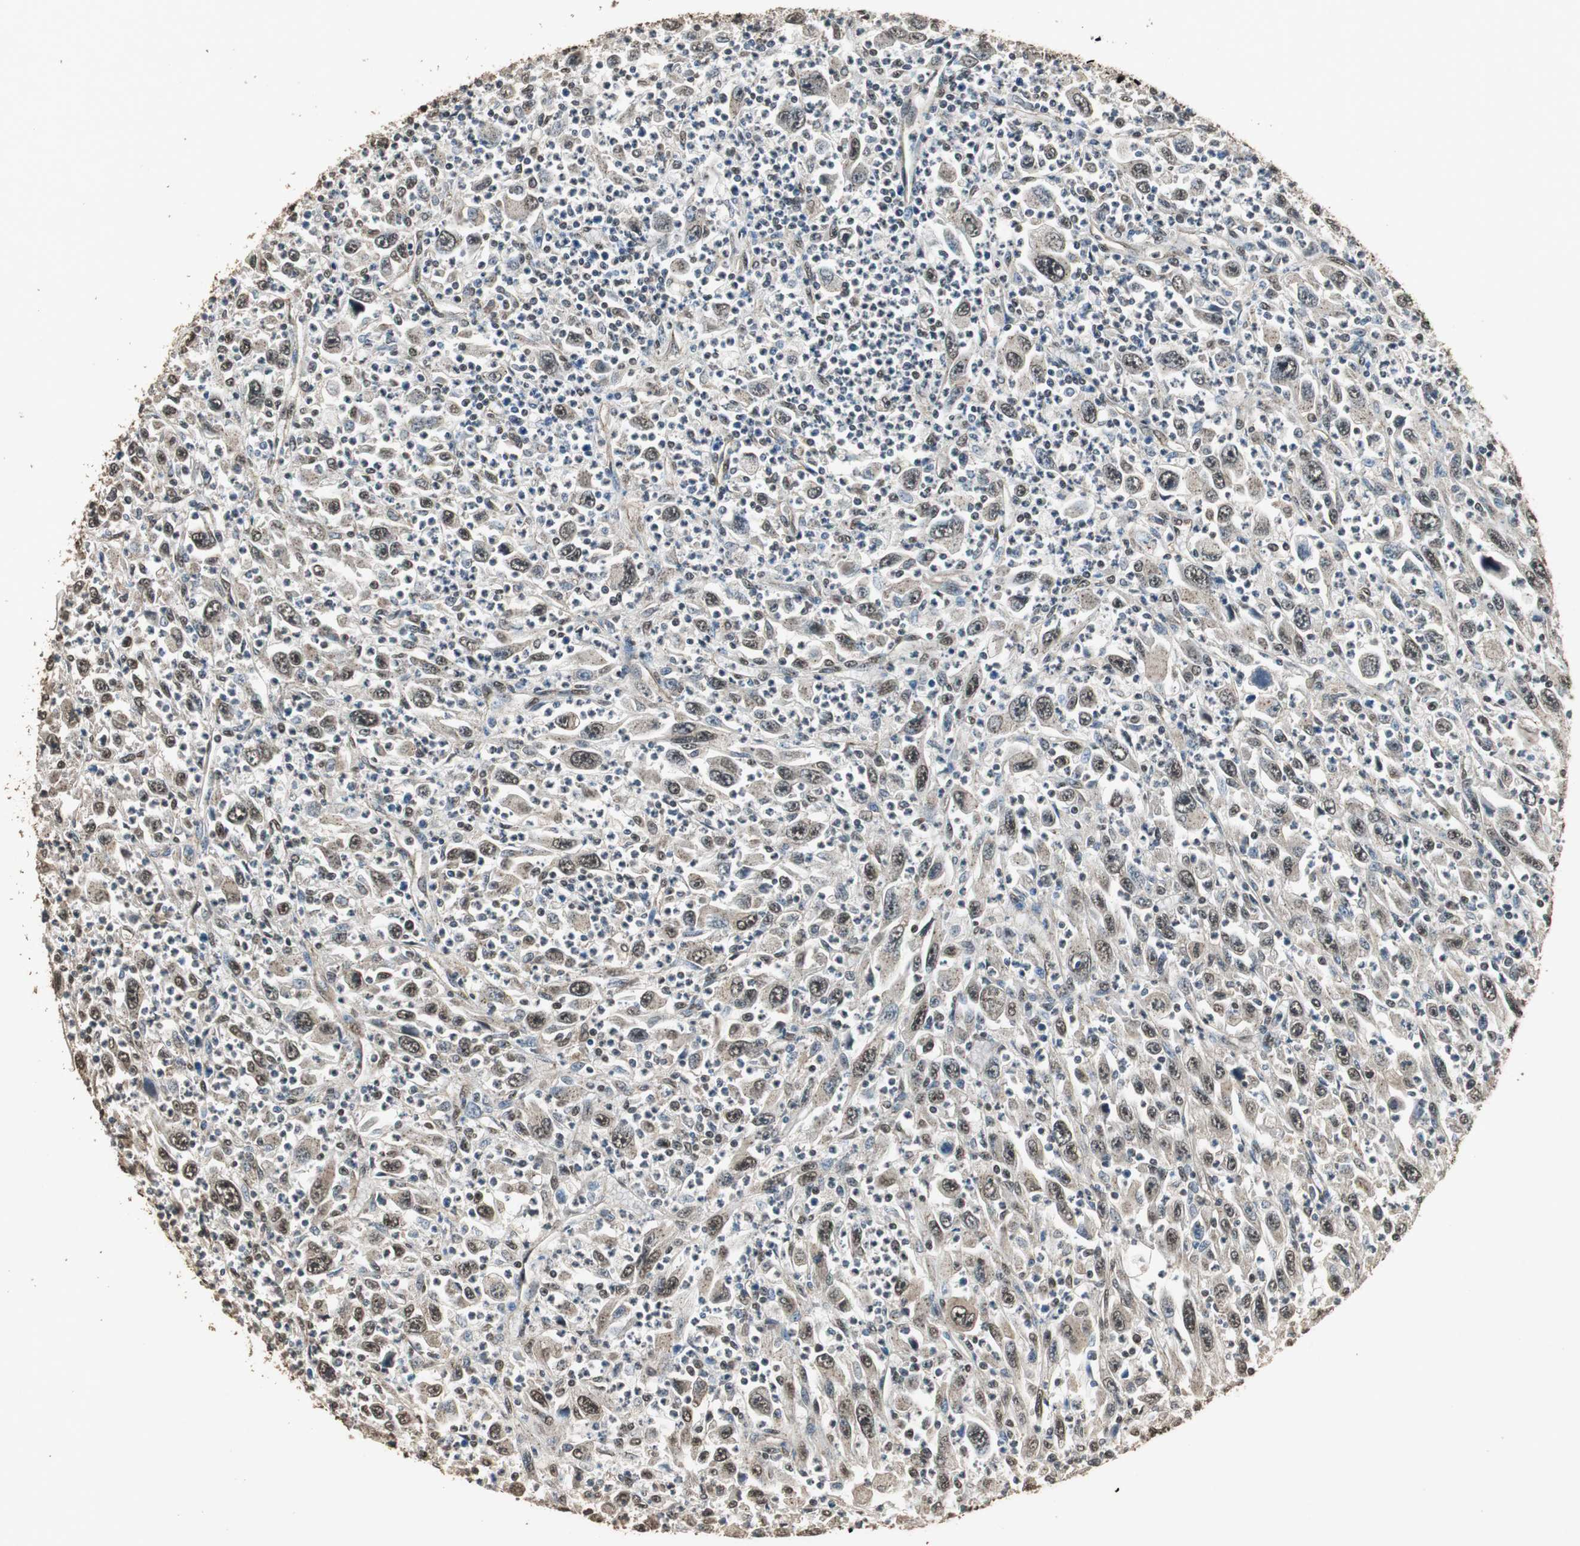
{"staining": {"intensity": "moderate", "quantity": ">75%", "location": "cytoplasmic/membranous,nuclear"}, "tissue": "melanoma", "cell_type": "Tumor cells", "image_type": "cancer", "snomed": [{"axis": "morphology", "description": "Malignant melanoma, Metastatic site"}, {"axis": "topography", "description": "Skin"}], "caption": "A brown stain highlights moderate cytoplasmic/membranous and nuclear positivity of a protein in human malignant melanoma (metastatic site) tumor cells.", "gene": "PPP1R13B", "patient": {"sex": "female", "age": 56}}